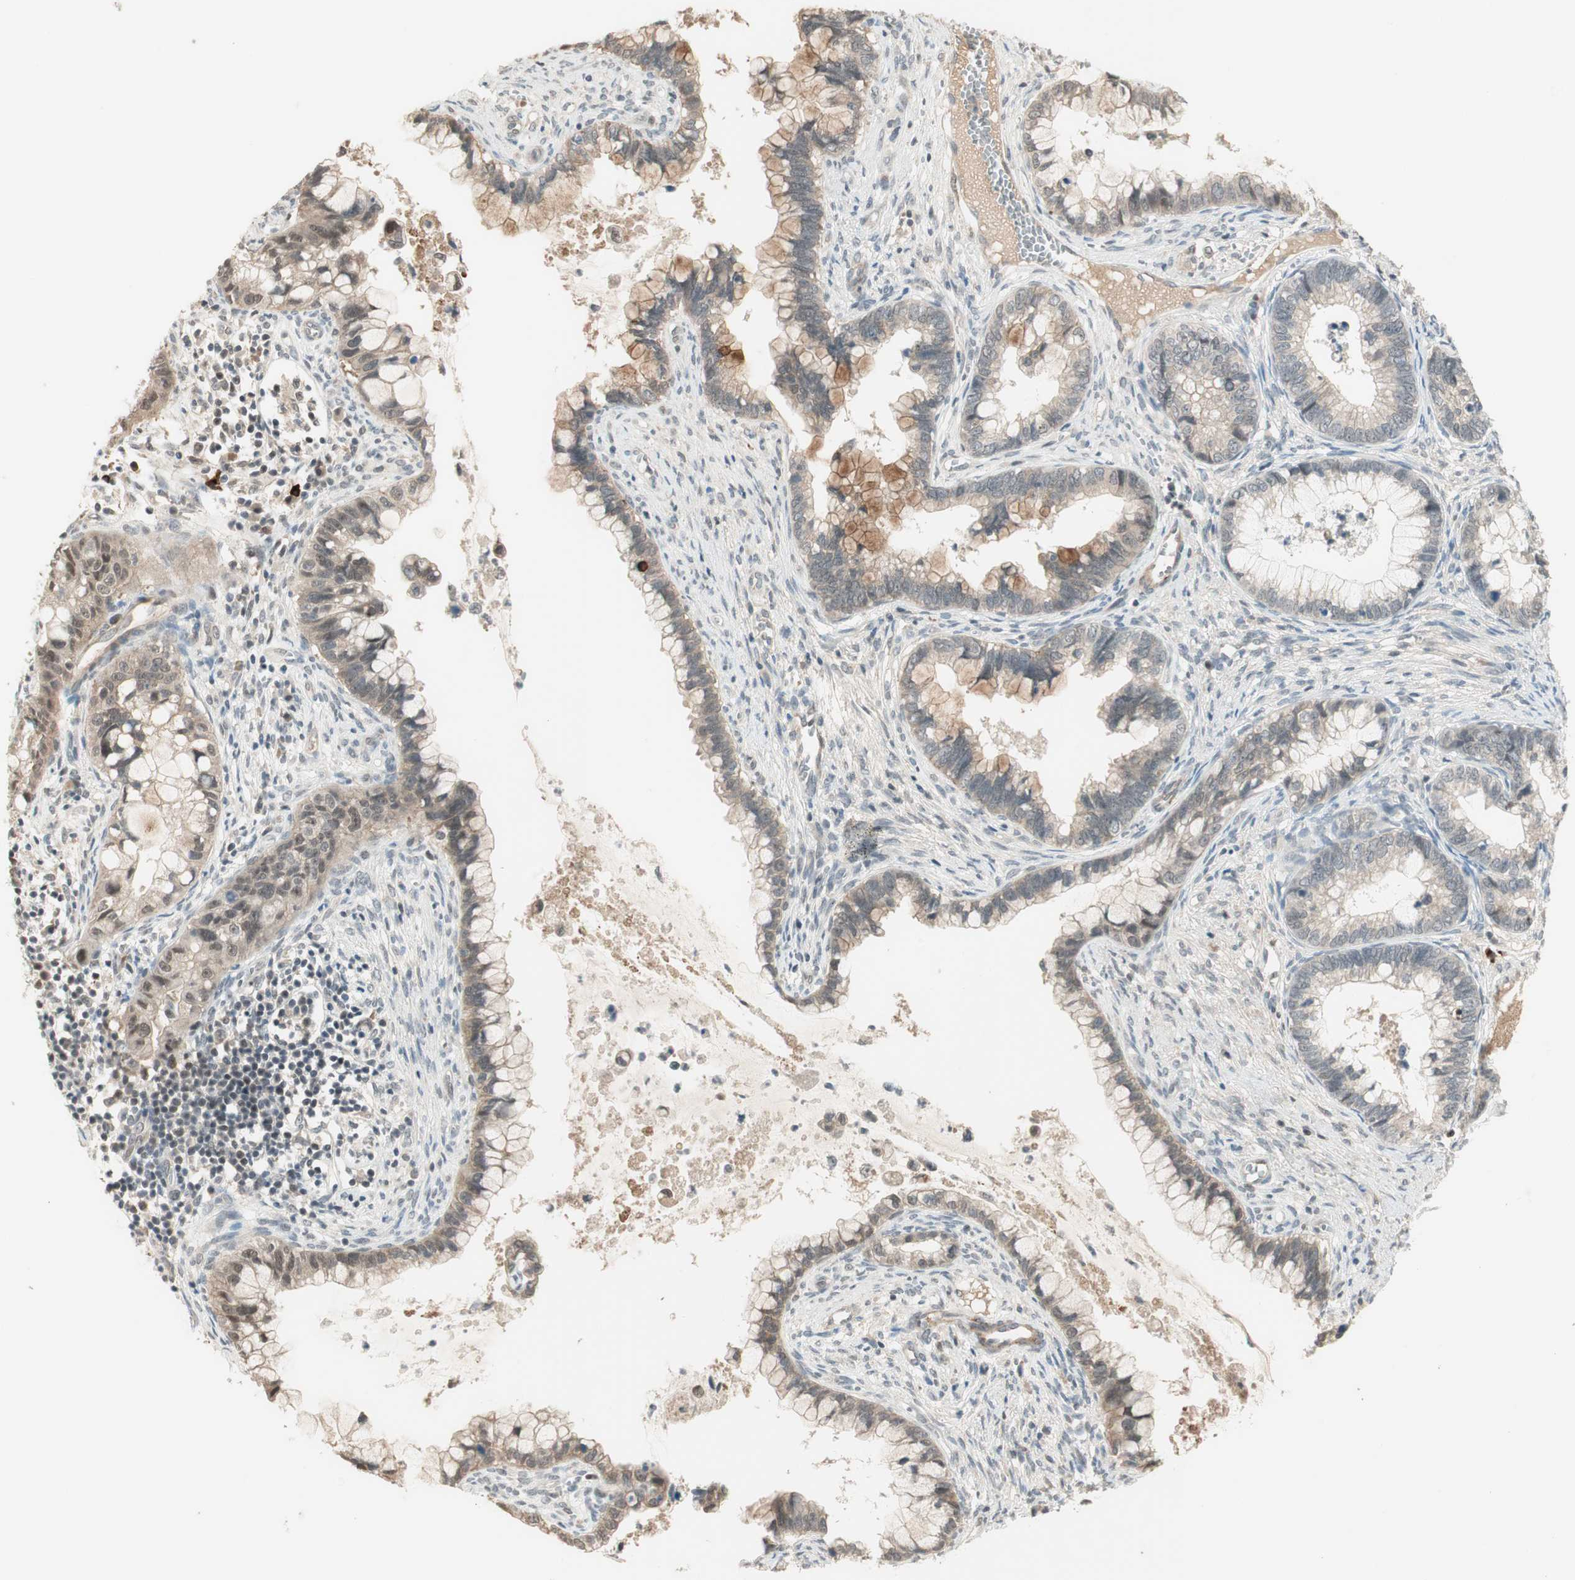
{"staining": {"intensity": "weak", "quantity": "25%-75%", "location": "cytoplasmic/membranous"}, "tissue": "cervical cancer", "cell_type": "Tumor cells", "image_type": "cancer", "snomed": [{"axis": "morphology", "description": "Adenocarcinoma, NOS"}, {"axis": "topography", "description": "Cervix"}], "caption": "IHC image of human cervical cancer (adenocarcinoma) stained for a protein (brown), which exhibits low levels of weak cytoplasmic/membranous staining in approximately 25%-75% of tumor cells.", "gene": "RNGTT", "patient": {"sex": "female", "age": 44}}